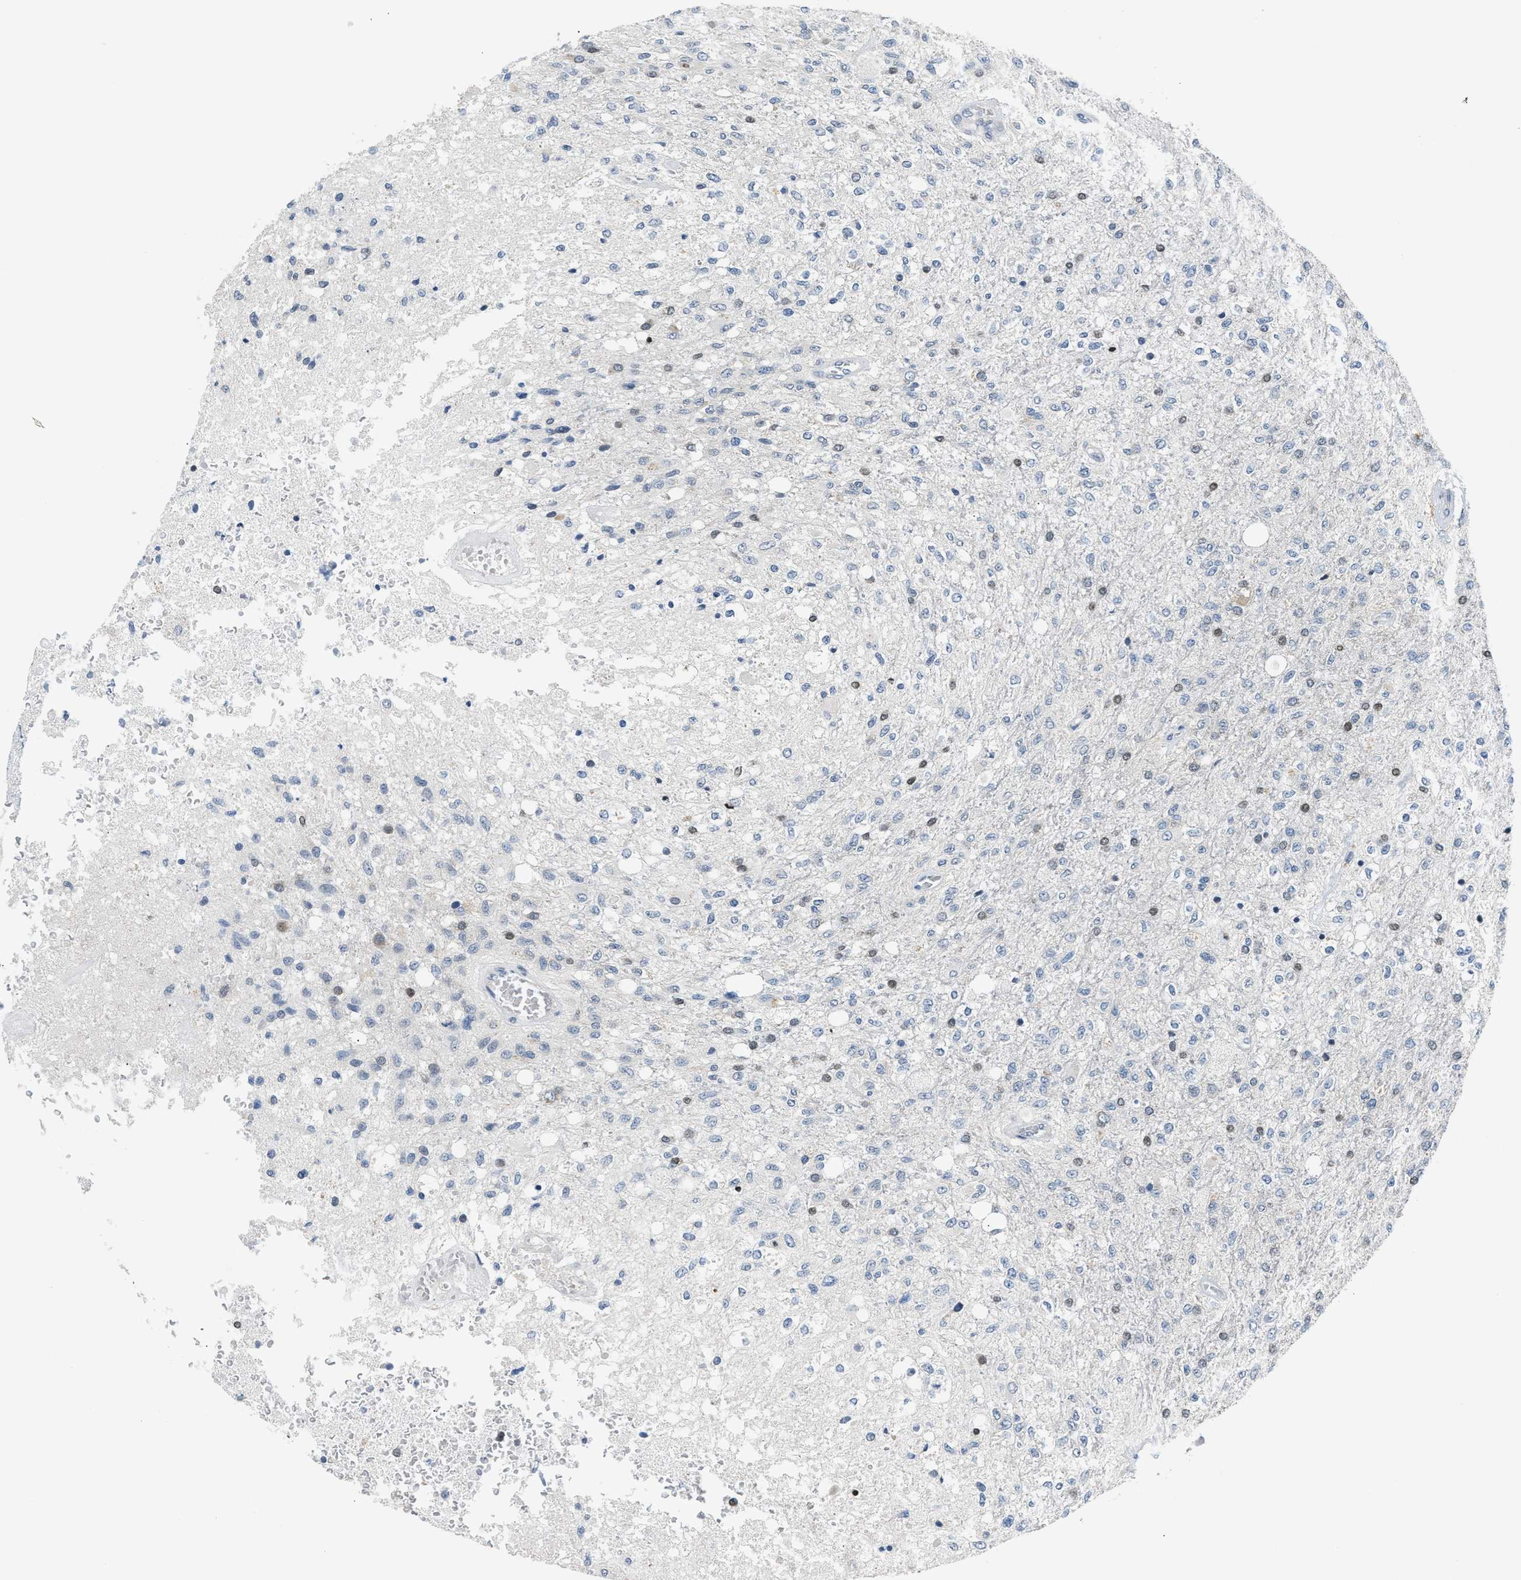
{"staining": {"intensity": "negative", "quantity": "none", "location": "none"}, "tissue": "glioma", "cell_type": "Tumor cells", "image_type": "cancer", "snomed": [{"axis": "morphology", "description": "Normal tissue, NOS"}, {"axis": "morphology", "description": "Glioma, malignant, High grade"}, {"axis": "topography", "description": "Cerebral cortex"}], "caption": "Histopathology image shows no significant protein staining in tumor cells of glioma.", "gene": "NPS", "patient": {"sex": "male", "age": 77}}